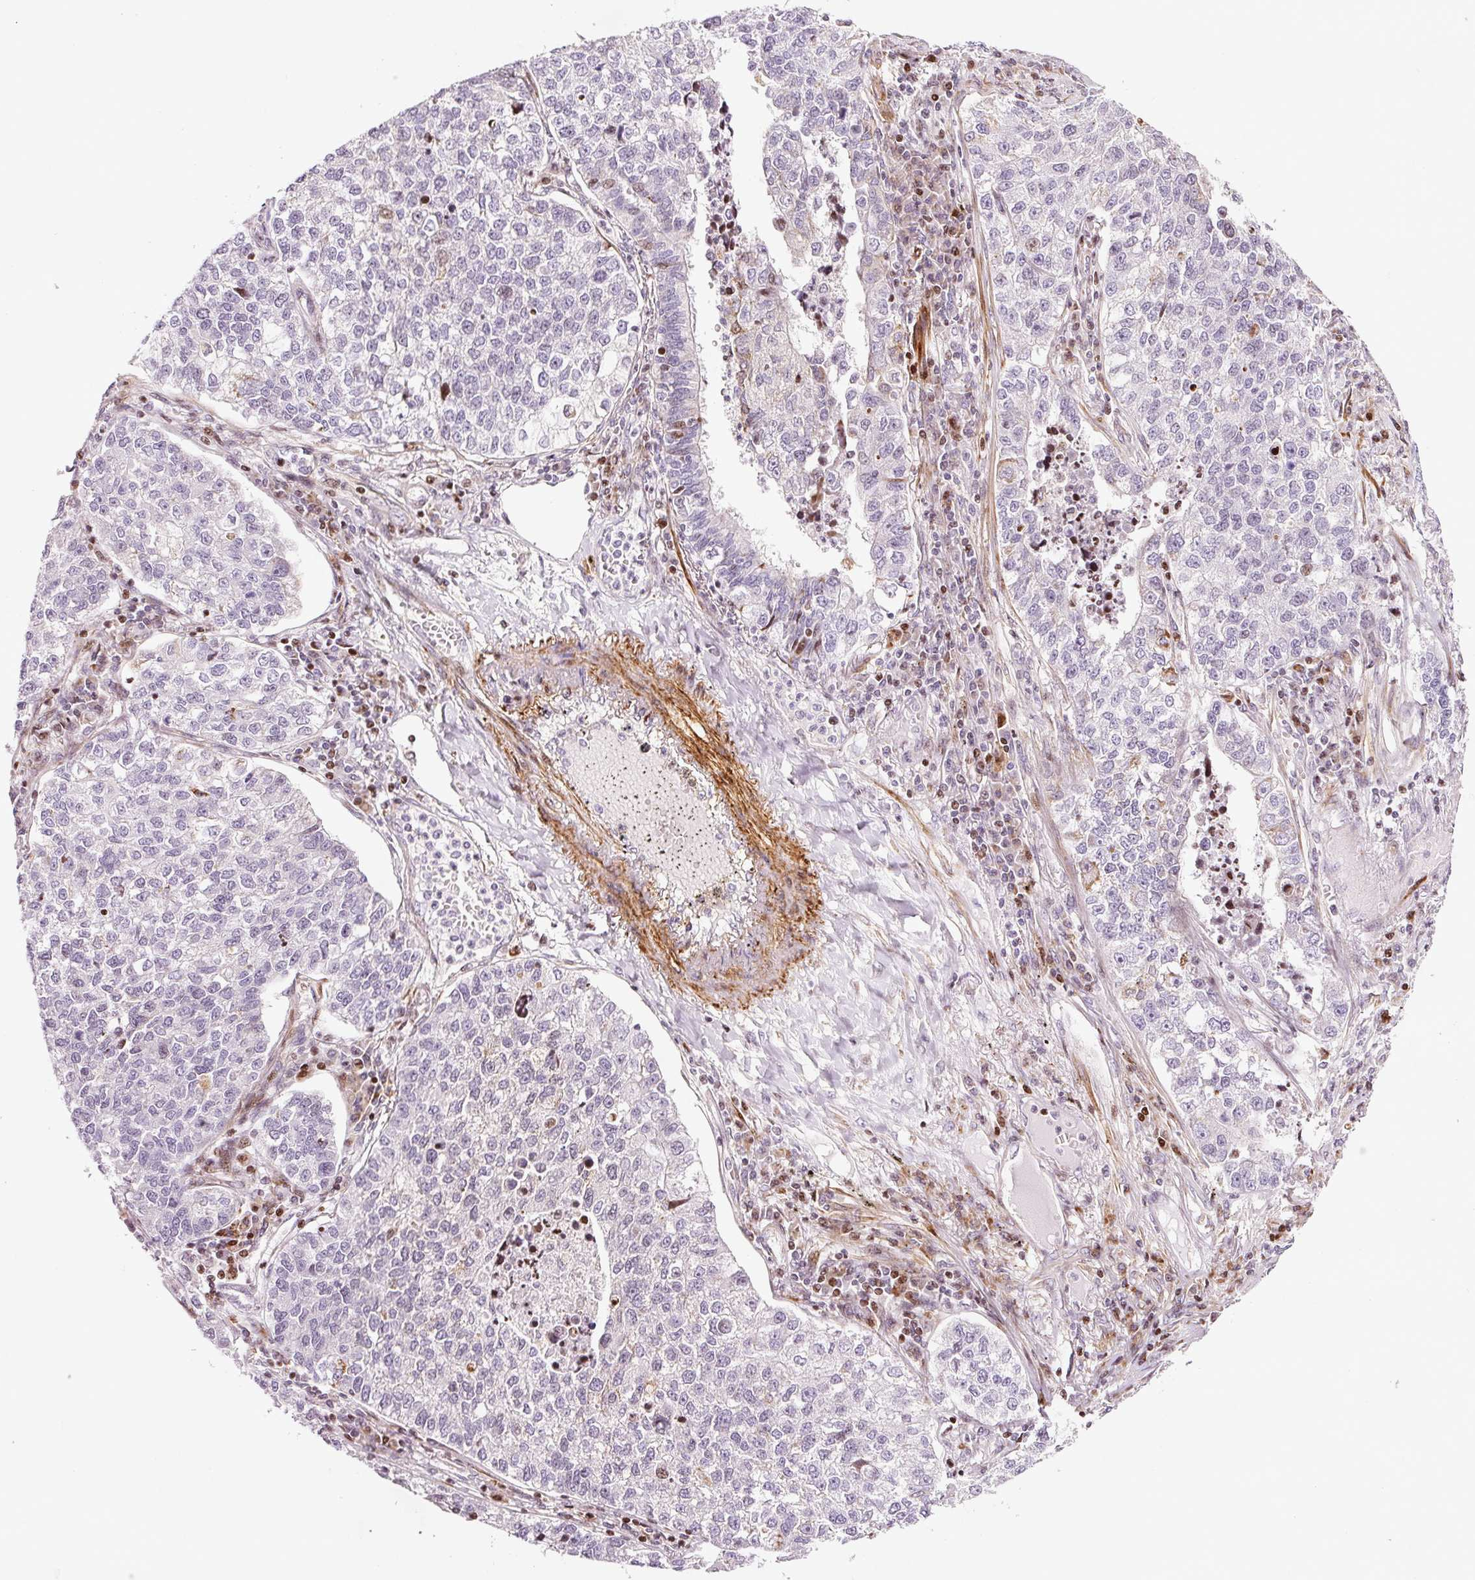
{"staining": {"intensity": "moderate", "quantity": "<25%", "location": "nuclear"}, "tissue": "lung cancer", "cell_type": "Tumor cells", "image_type": "cancer", "snomed": [{"axis": "morphology", "description": "Adenocarcinoma, NOS"}, {"axis": "topography", "description": "Lung"}], "caption": "The histopathology image demonstrates immunohistochemical staining of lung cancer. There is moderate nuclear expression is identified in about <25% of tumor cells.", "gene": "ANKRD20A1", "patient": {"sex": "male", "age": 49}}